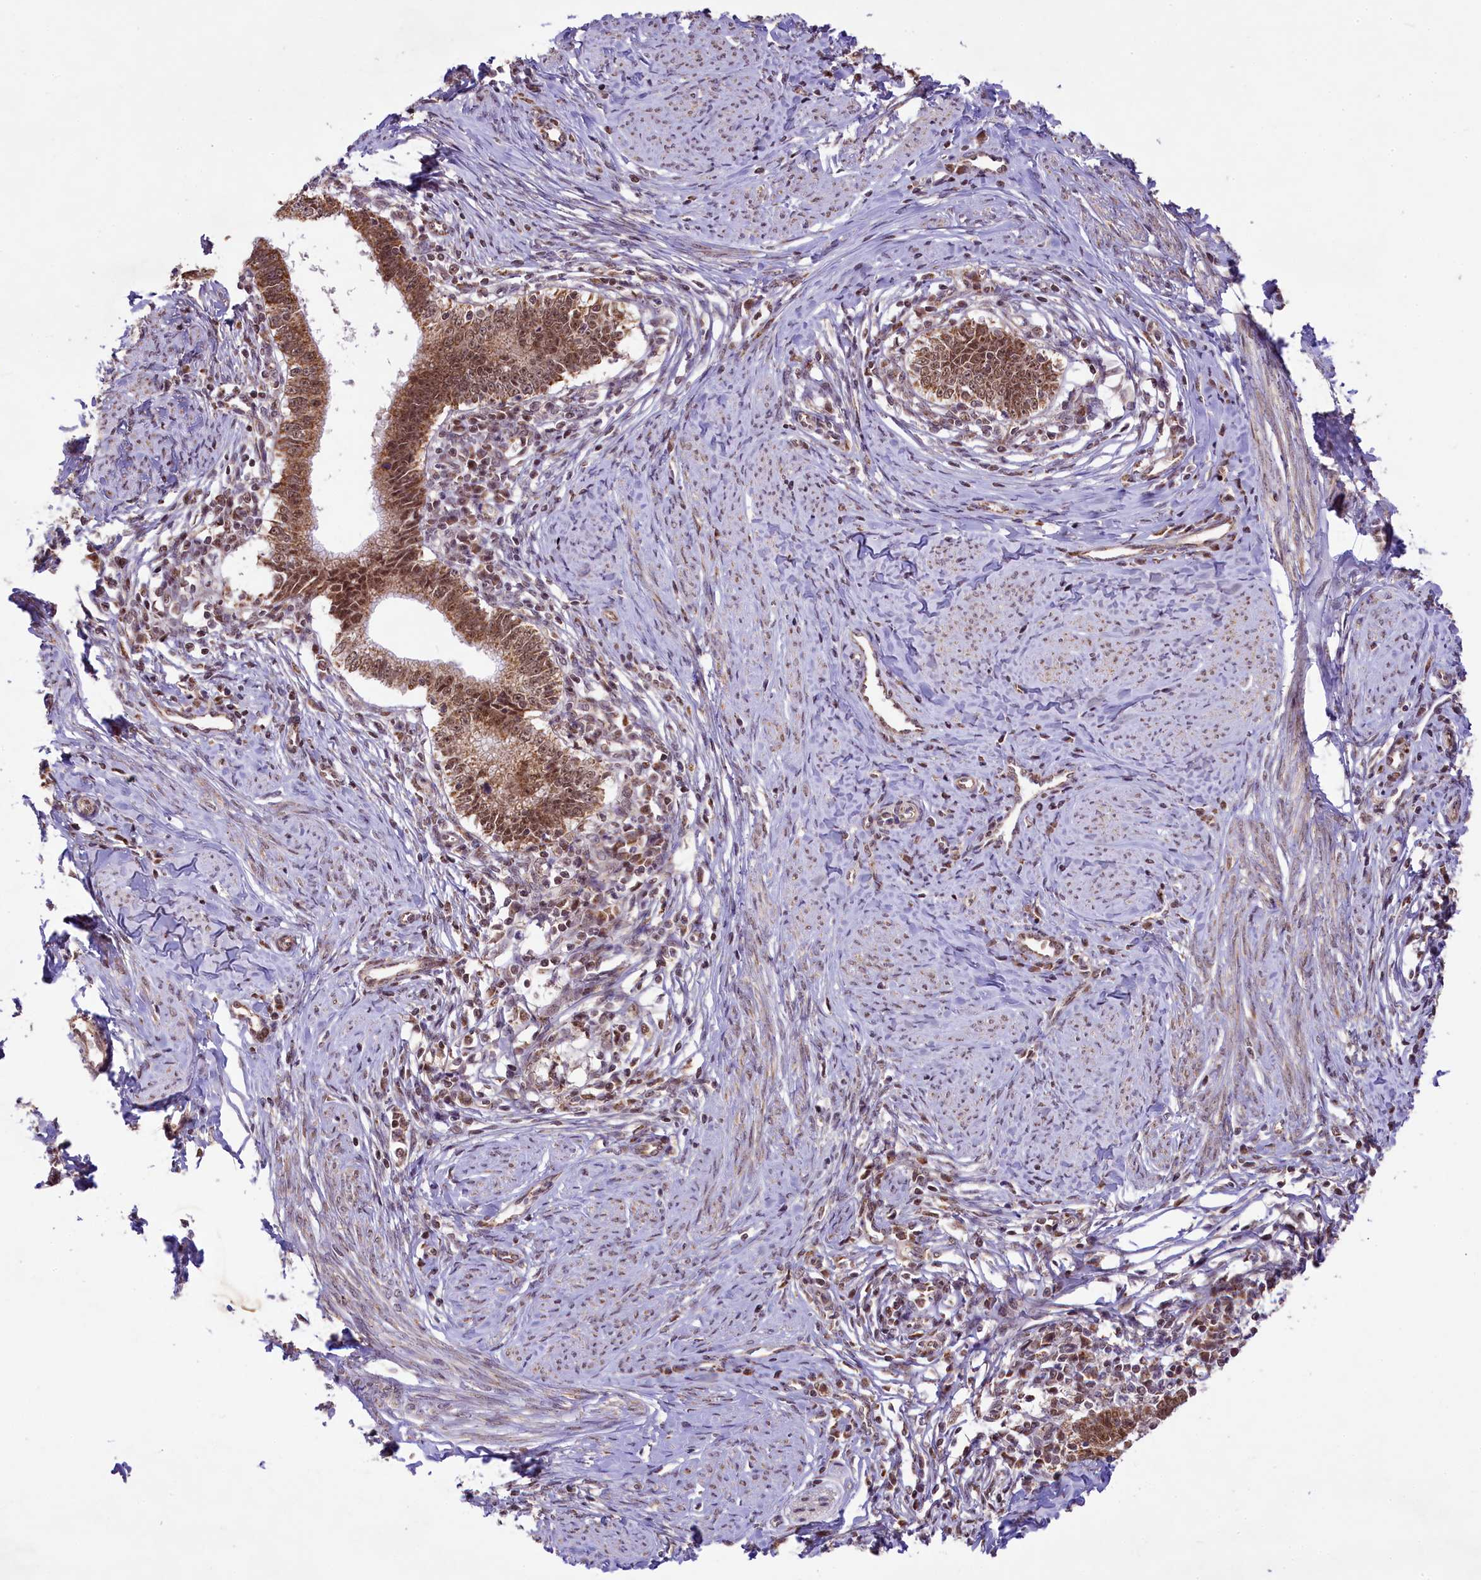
{"staining": {"intensity": "moderate", "quantity": ">75%", "location": "cytoplasmic/membranous,nuclear"}, "tissue": "cervical cancer", "cell_type": "Tumor cells", "image_type": "cancer", "snomed": [{"axis": "morphology", "description": "Adenocarcinoma, NOS"}, {"axis": "topography", "description": "Cervix"}], "caption": "DAB immunohistochemical staining of human adenocarcinoma (cervical) shows moderate cytoplasmic/membranous and nuclear protein staining in approximately >75% of tumor cells. (brown staining indicates protein expression, while blue staining denotes nuclei).", "gene": "PAF1", "patient": {"sex": "female", "age": 36}}